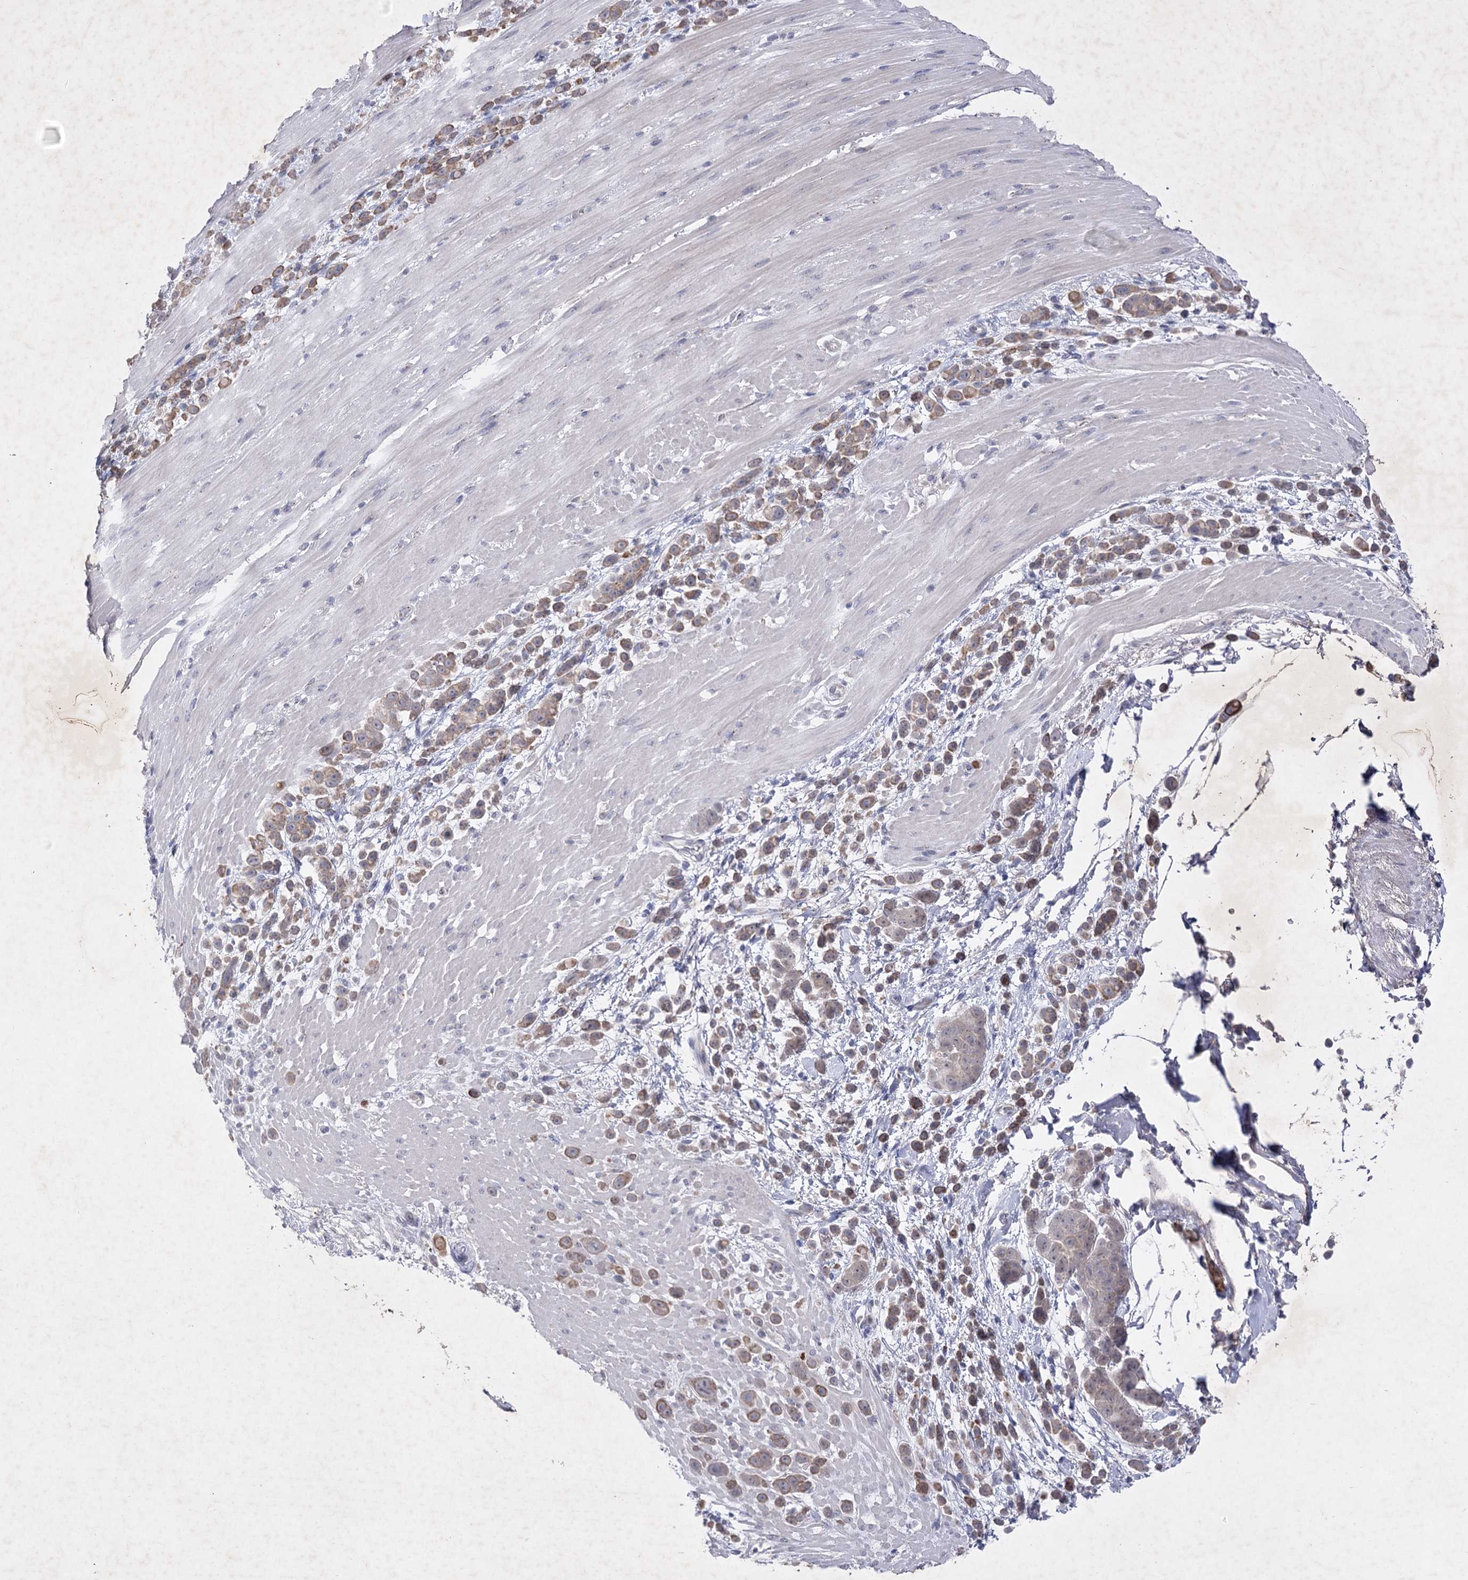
{"staining": {"intensity": "moderate", "quantity": "25%-75%", "location": "cytoplasmic/membranous"}, "tissue": "pancreatic cancer", "cell_type": "Tumor cells", "image_type": "cancer", "snomed": [{"axis": "morphology", "description": "Normal tissue, NOS"}, {"axis": "morphology", "description": "Adenocarcinoma, NOS"}, {"axis": "topography", "description": "Pancreas"}], "caption": "Brown immunohistochemical staining in pancreatic cancer (adenocarcinoma) exhibits moderate cytoplasmic/membranous expression in about 25%-75% of tumor cells. Using DAB (brown) and hematoxylin (blue) stains, captured at high magnification using brightfield microscopy.", "gene": "COX15", "patient": {"sex": "female", "age": 64}}